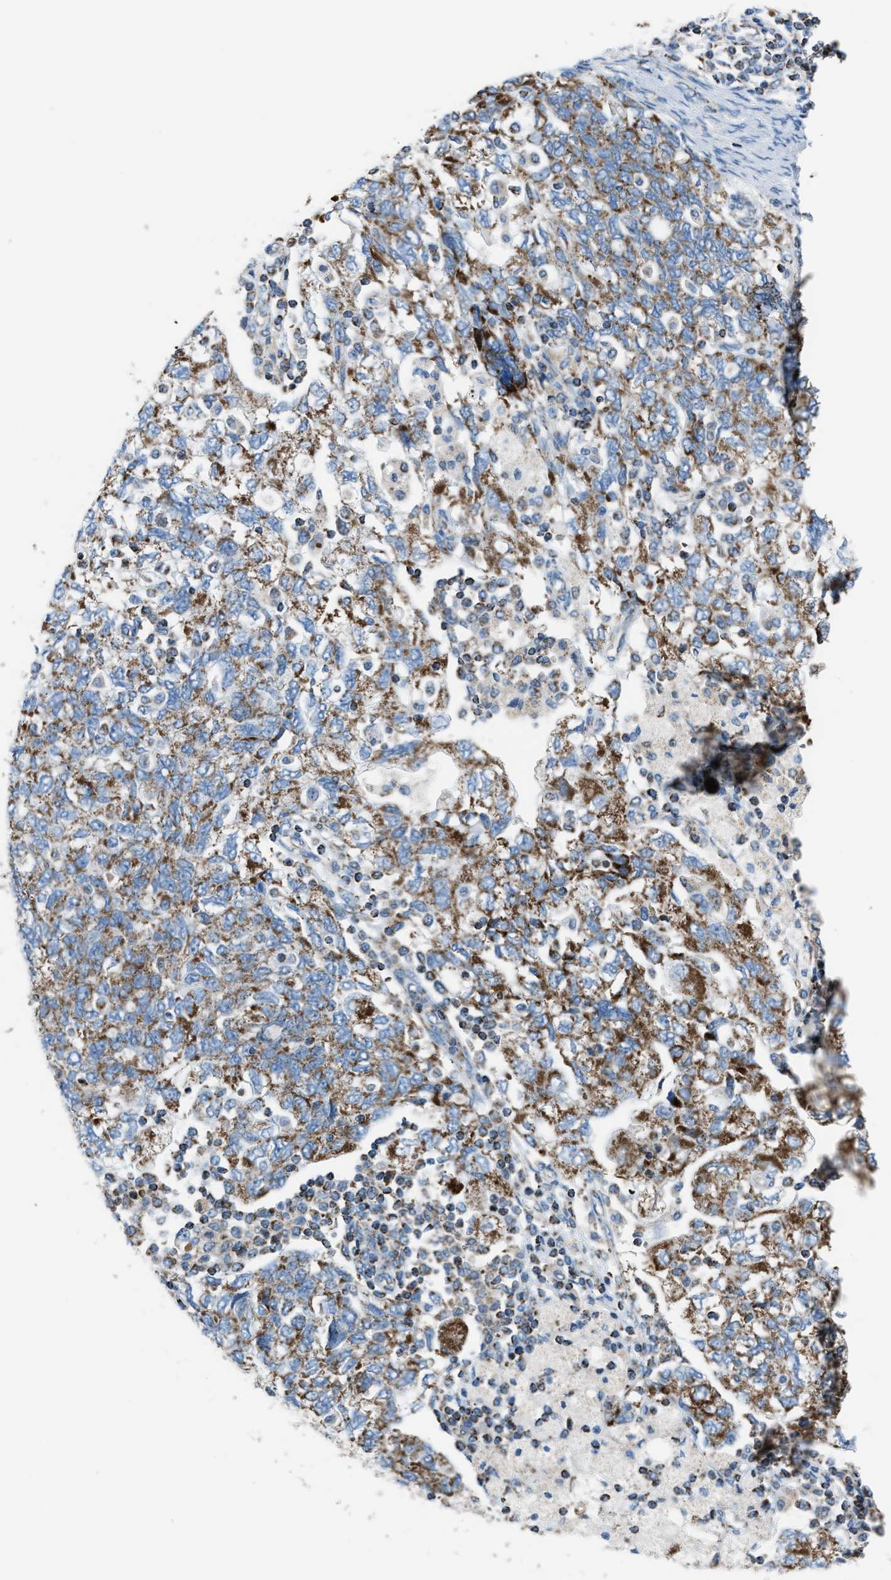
{"staining": {"intensity": "moderate", "quantity": ">75%", "location": "cytoplasmic/membranous"}, "tissue": "ovarian cancer", "cell_type": "Tumor cells", "image_type": "cancer", "snomed": [{"axis": "morphology", "description": "Carcinoma, NOS"}, {"axis": "morphology", "description": "Cystadenocarcinoma, serous, NOS"}, {"axis": "topography", "description": "Ovary"}], "caption": "Ovarian cancer (carcinoma) stained for a protein displays moderate cytoplasmic/membranous positivity in tumor cells.", "gene": "MDH2", "patient": {"sex": "female", "age": 69}}